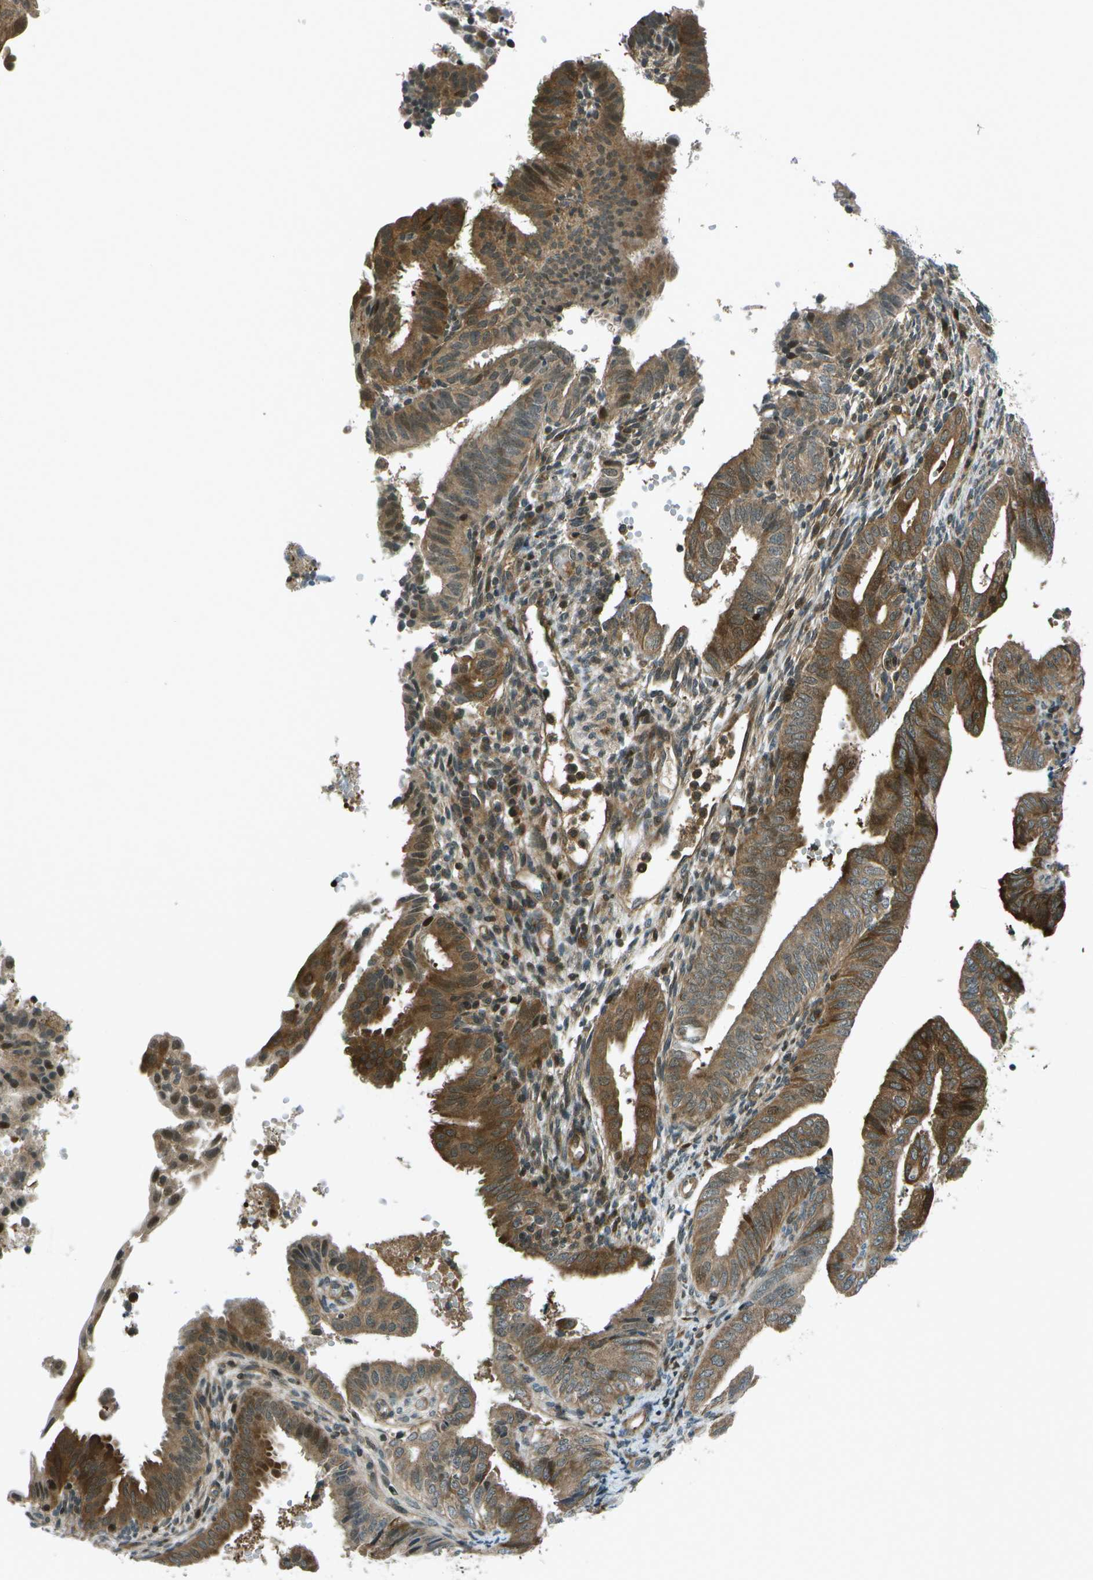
{"staining": {"intensity": "moderate", "quantity": ">75%", "location": "cytoplasmic/membranous"}, "tissue": "endometrial cancer", "cell_type": "Tumor cells", "image_type": "cancer", "snomed": [{"axis": "morphology", "description": "Adenocarcinoma, NOS"}, {"axis": "topography", "description": "Endometrium"}], "caption": "This is a histology image of immunohistochemistry (IHC) staining of endometrial adenocarcinoma, which shows moderate expression in the cytoplasmic/membranous of tumor cells.", "gene": "TMEM19", "patient": {"sex": "female", "age": 58}}